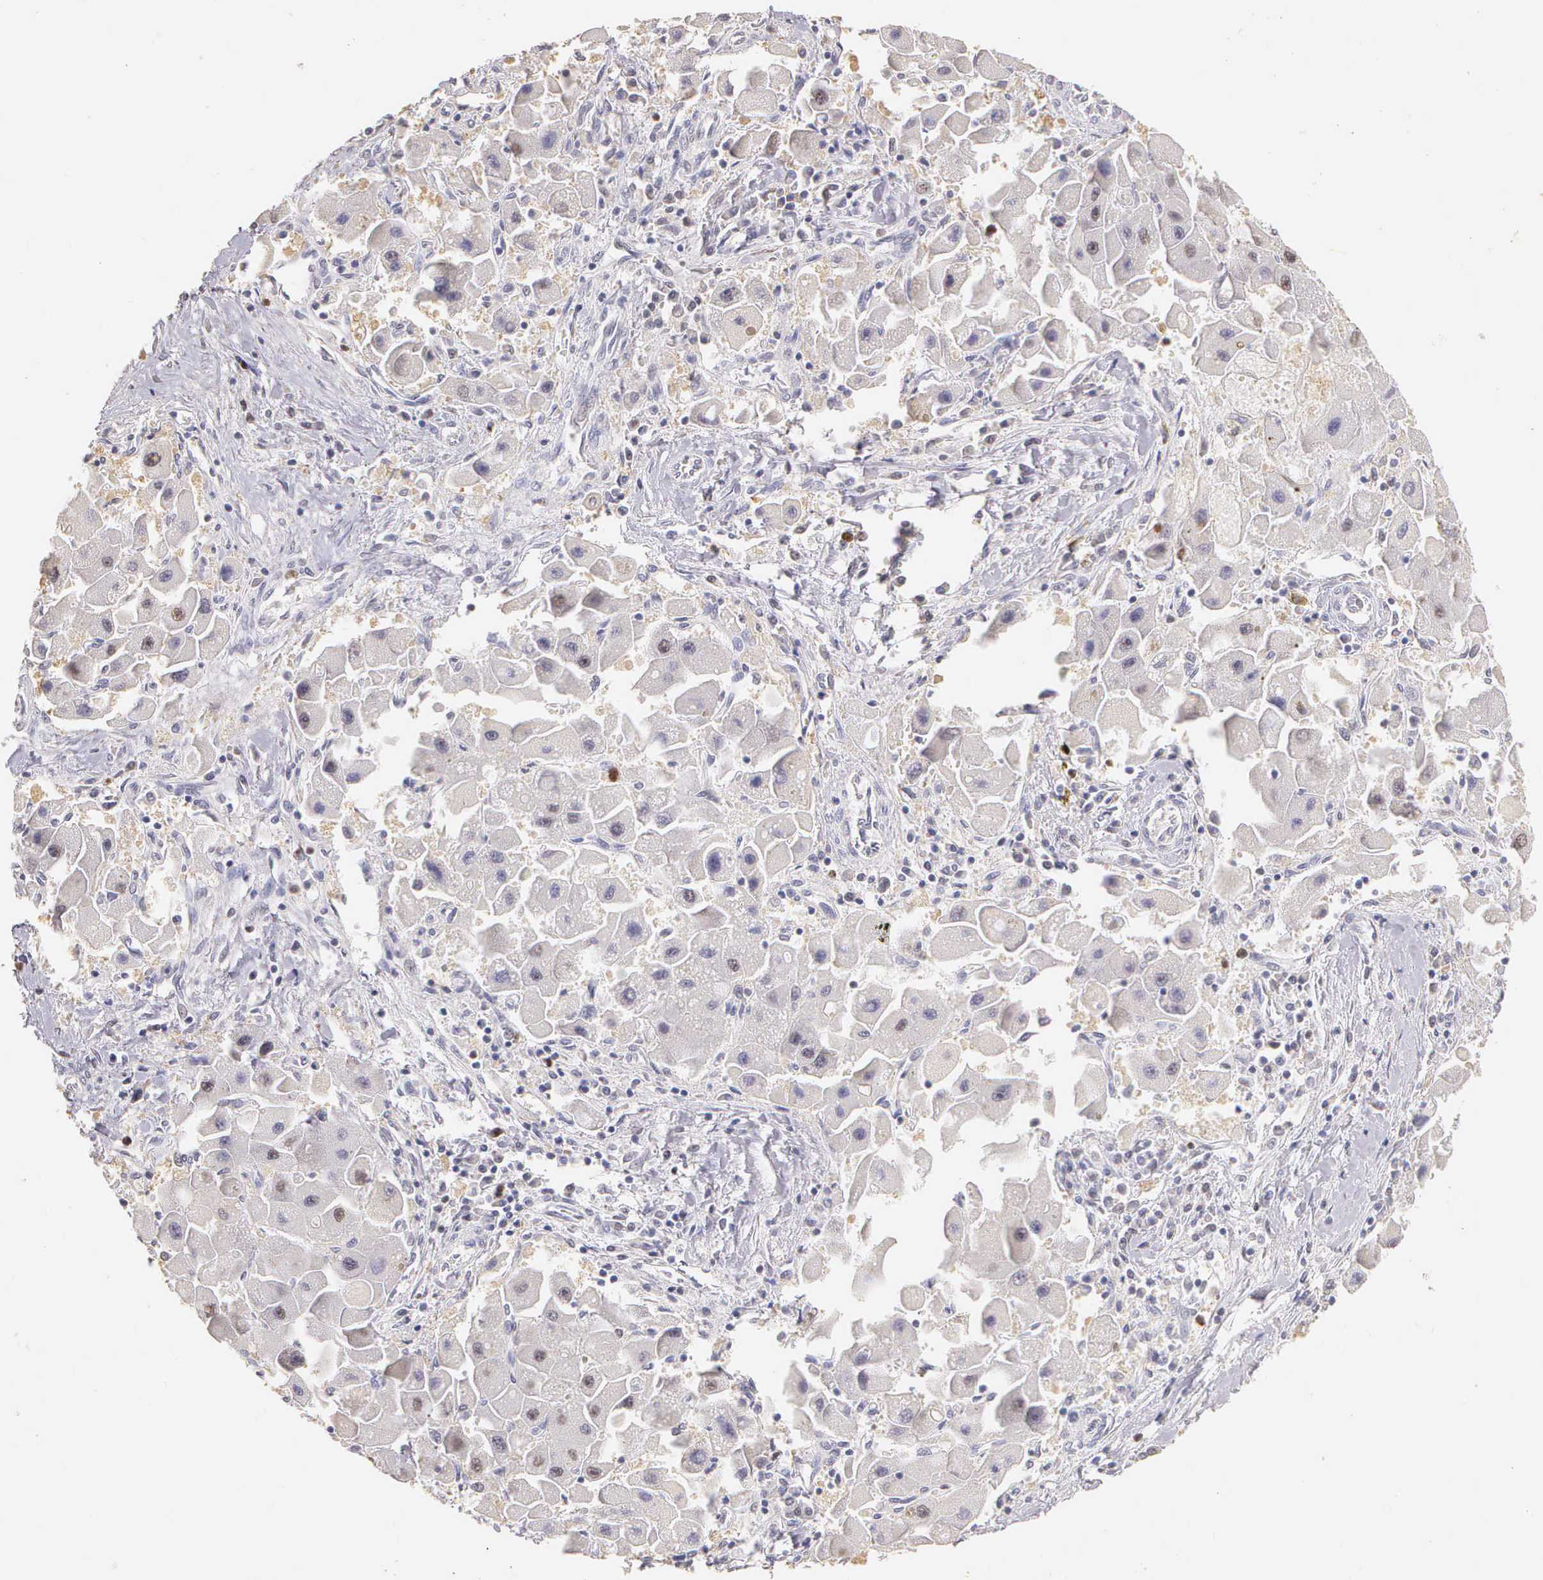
{"staining": {"intensity": "negative", "quantity": "none", "location": "none"}, "tissue": "liver cancer", "cell_type": "Tumor cells", "image_type": "cancer", "snomed": [{"axis": "morphology", "description": "Carcinoma, Hepatocellular, NOS"}, {"axis": "topography", "description": "Liver"}], "caption": "Immunohistochemical staining of human liver hepatocellular carcinoma demonstrates no significant staining in tumor cells.", "gene": "MKI67", "patient": {"sex": "male", "age": 24}}